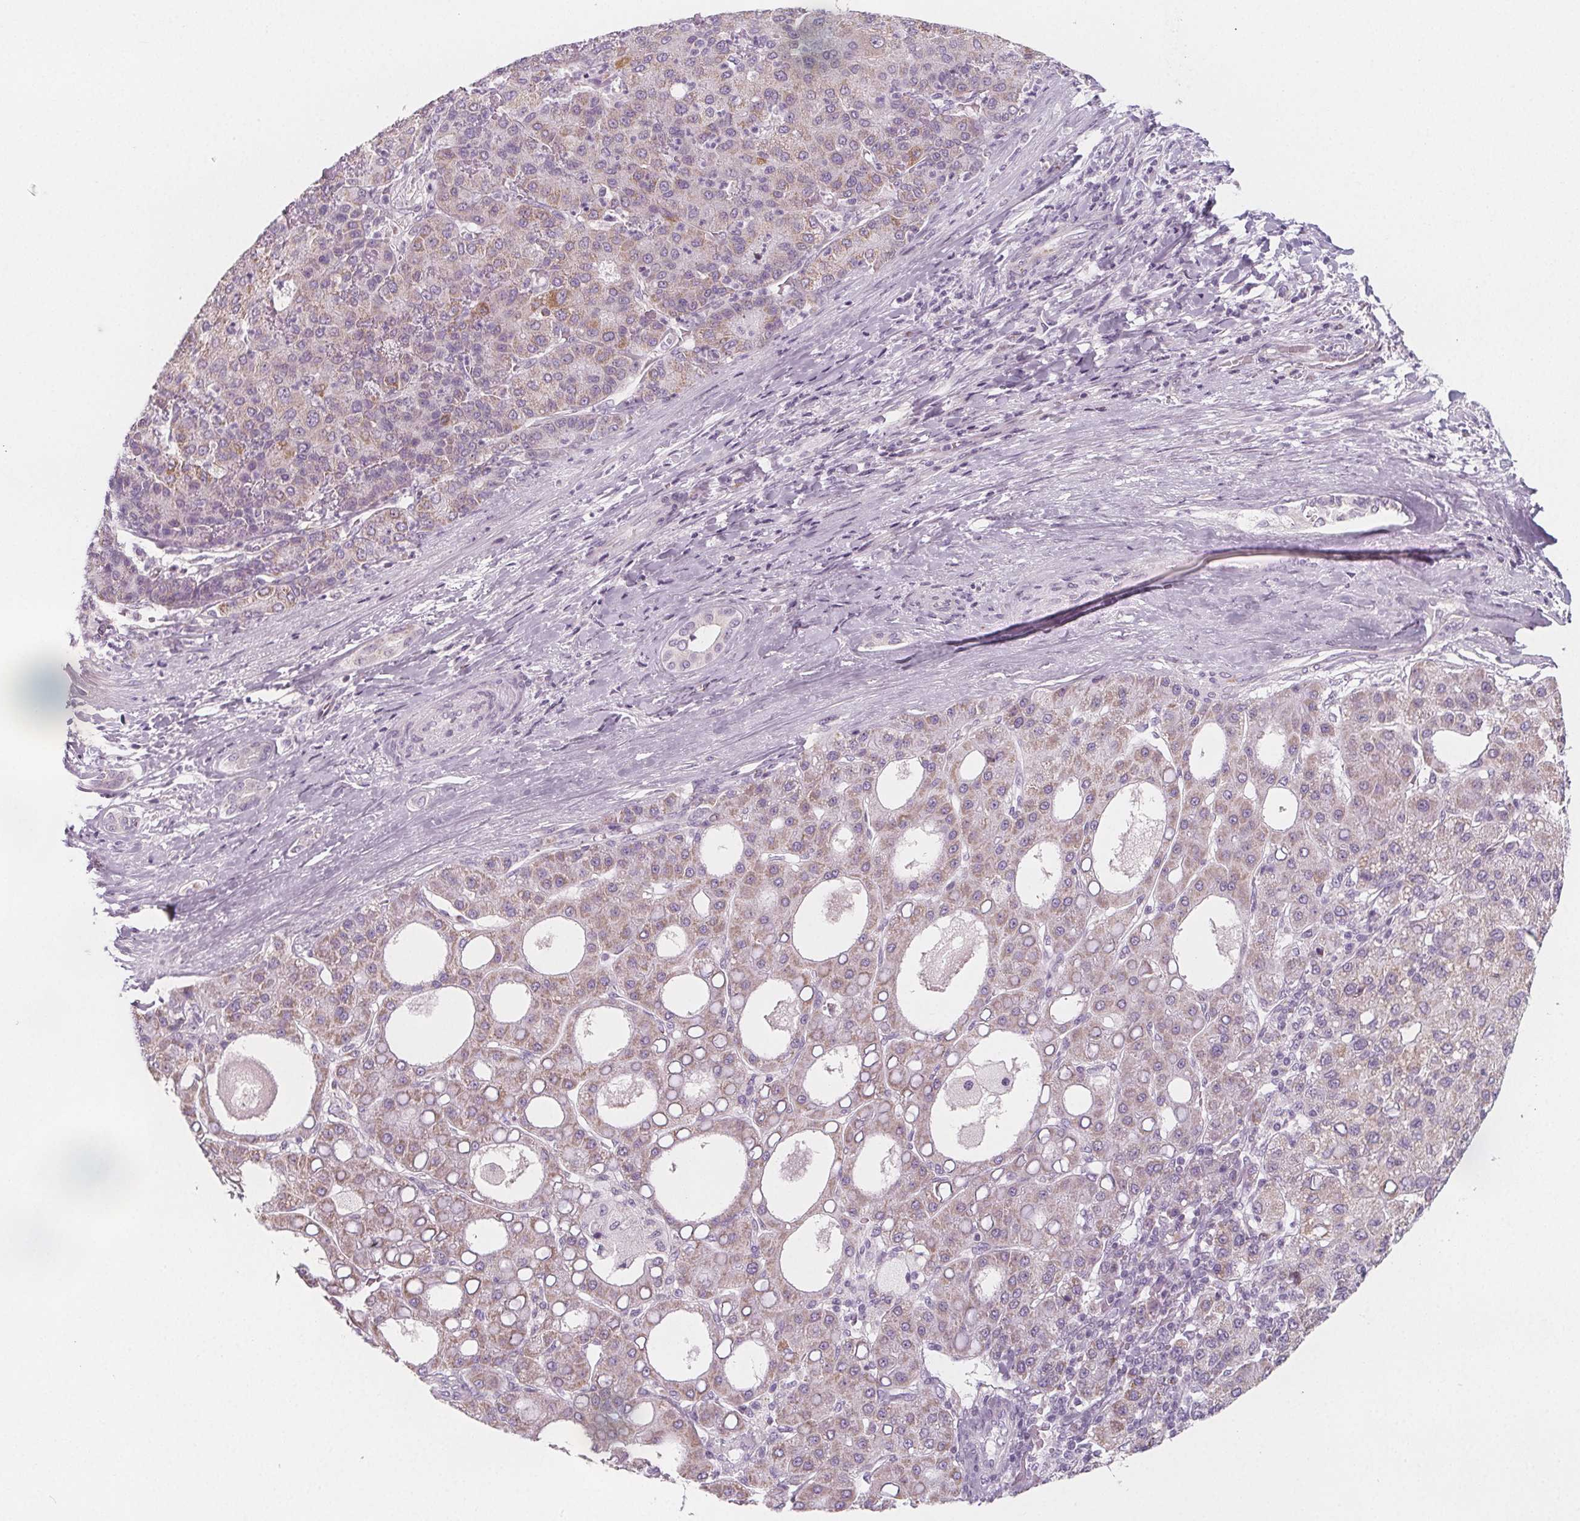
{"staining": {"intensity": "weak", "quantity": "<25%", "location": "cytoplasmic/membranous"}, "tissue": "liver cancer", "cell_type": "Tumor cells", "image_type": "cancer", "snomed": [{"axis": "morphology", "description": "Carcinoma, Hepatocellular, NOS"}, {"axis": "topography", "description": "Liver"}], "caption": "Tumor cells show no significant protein expression in liver cancer. The staining was performed using DAB to visualize the protein expression in brown, while the nuclei were stained in blue with hematoxylin (Magnification: 20x).", "gene": "IL17C", "patient": {"sex": "male", "age": 65}}